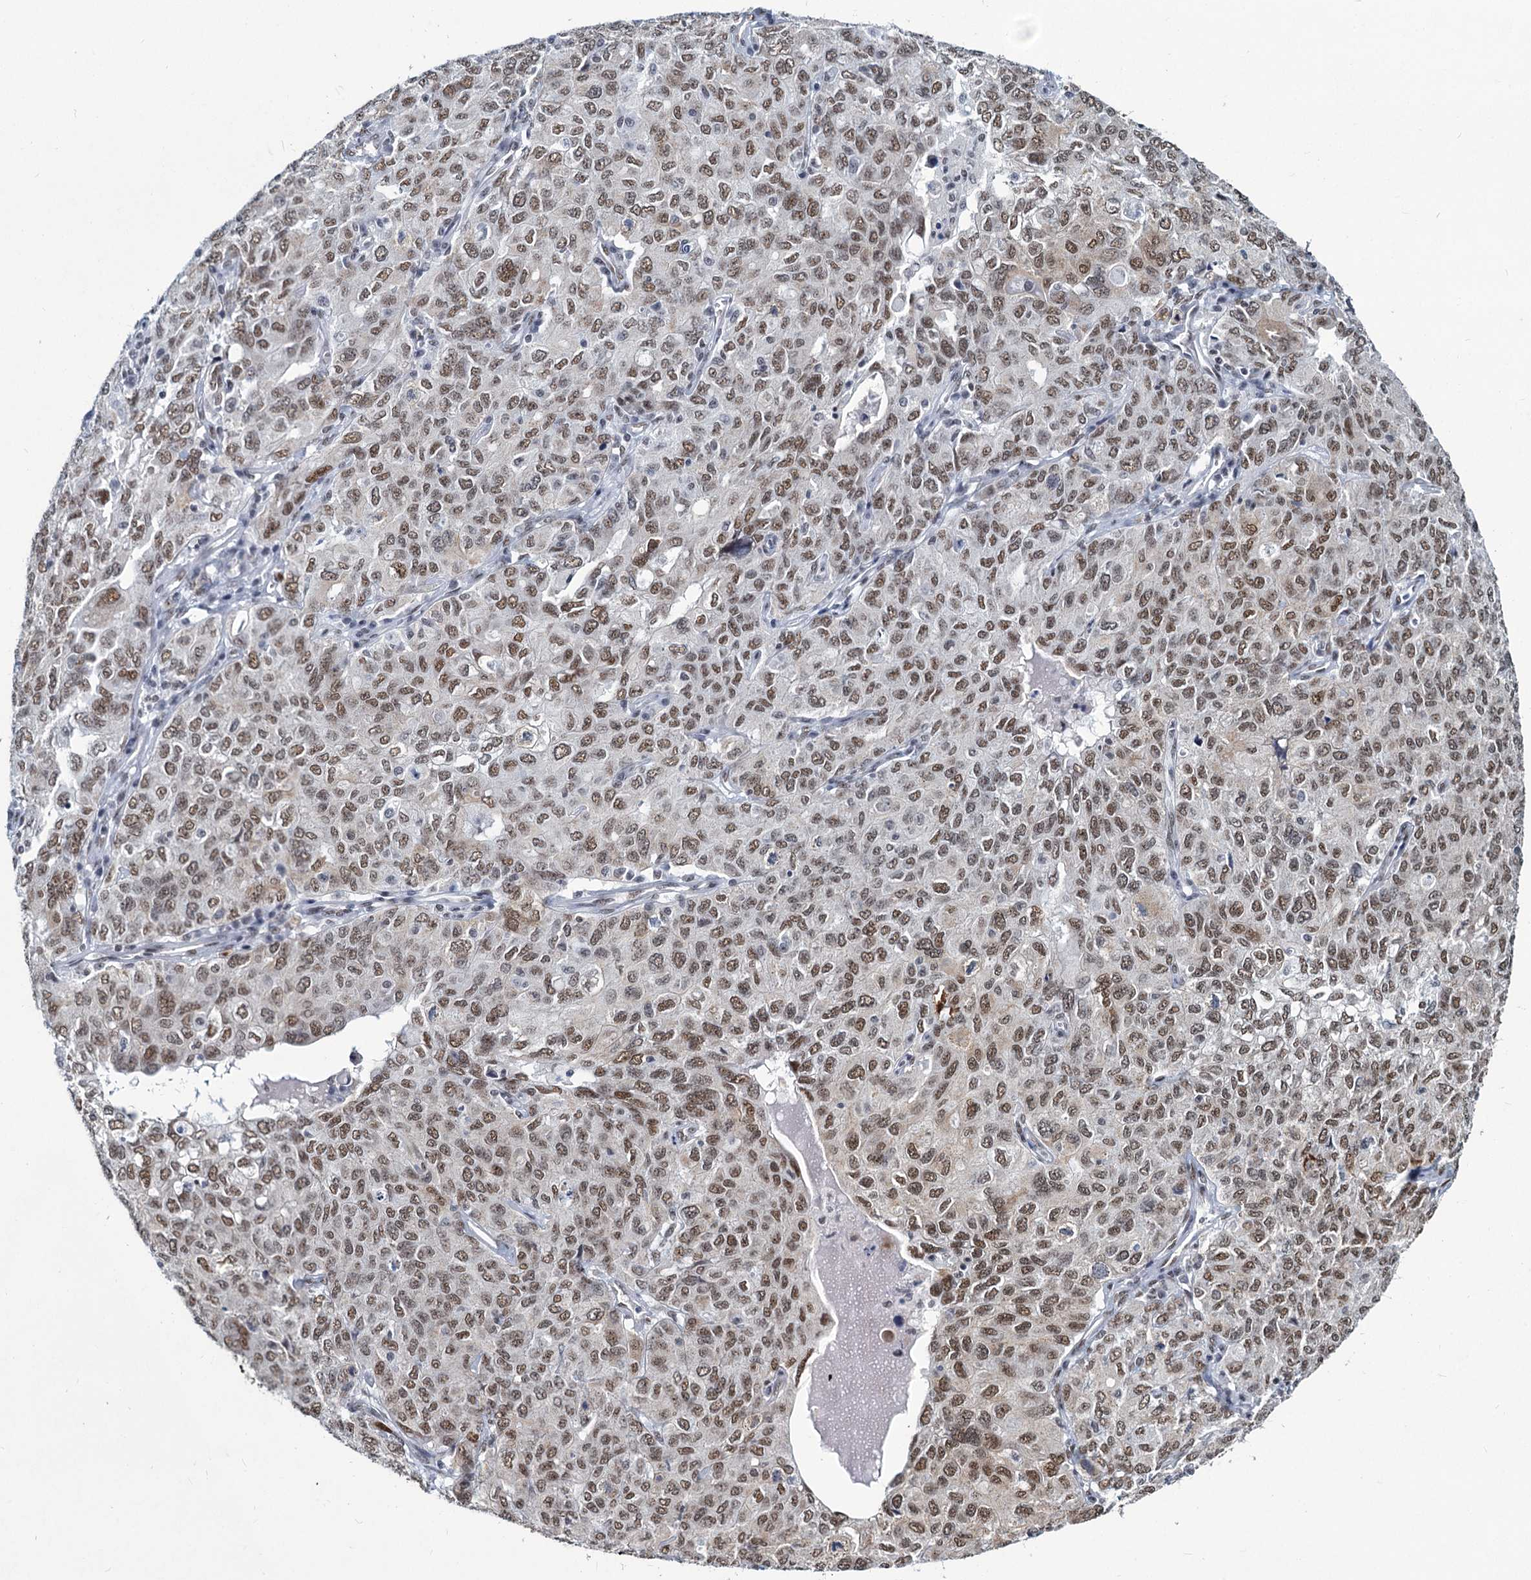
{"staining": {"intensity": "moderate", "quantity": ">75%", "location": "nuclear"}, "tissue": "ovarian cancer", "cell_type": "Tumor cells", "image_type": "cancer", "snomed": [{"axis": "morphology", "description": "Carcinoma, endometroid"}, {"axis": "topography", "description": "Ovary"}], "caption": "Immunohistochemistry (IHC) staining of endometroid carcinoma (ovarian), which reveals medium levels of moderate nuclear positivity in approximately >75% of tumor cells indicating moderate nuclear protein expression. The staining was performed using DAB (brown) for protein detection and nuclei were counterstained in hematoxylin (blue).", "gene": "METTL14", "patient": {"sex": "female", "age": 62}}